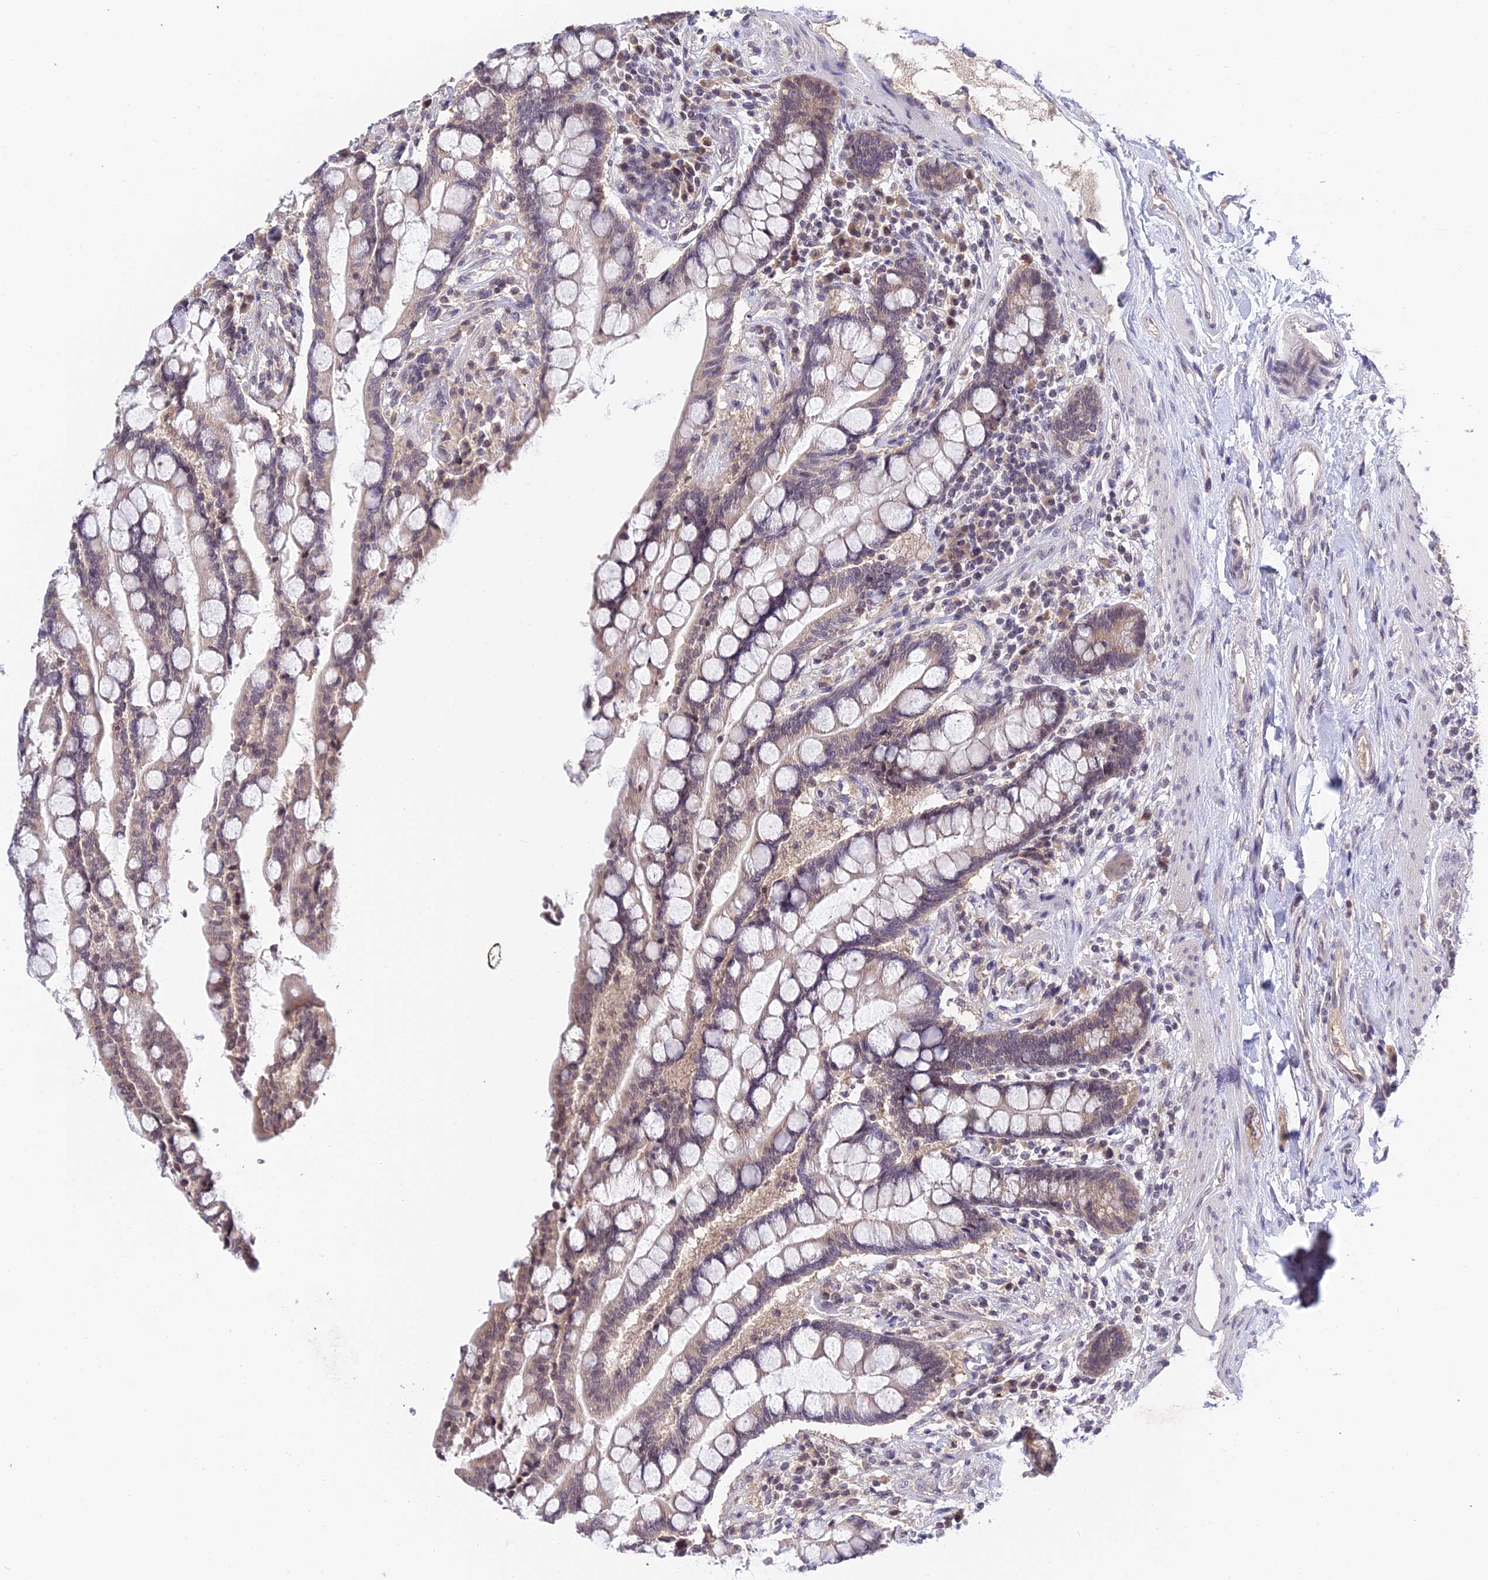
{"staining": {"intensity": "weak", "quantity": ">75%", "location": "cytoplasmic/membranous"}, "tissue": "colon", "cell_type": "Endothelial cells", "image_type": "normal", "snomed": [{"axis": "morphology", "description": "Normal tissue, NOS"}, {"axis": "topography", "description": "Colon"}], "caption": "Weak cytoplasmic/membranous positivity for a protein is identified in about >75% of endothelial cells of unremarkable colon using IHC.", "gene": "TEKT1", "patient": {"sex": "male", "age": 73}}